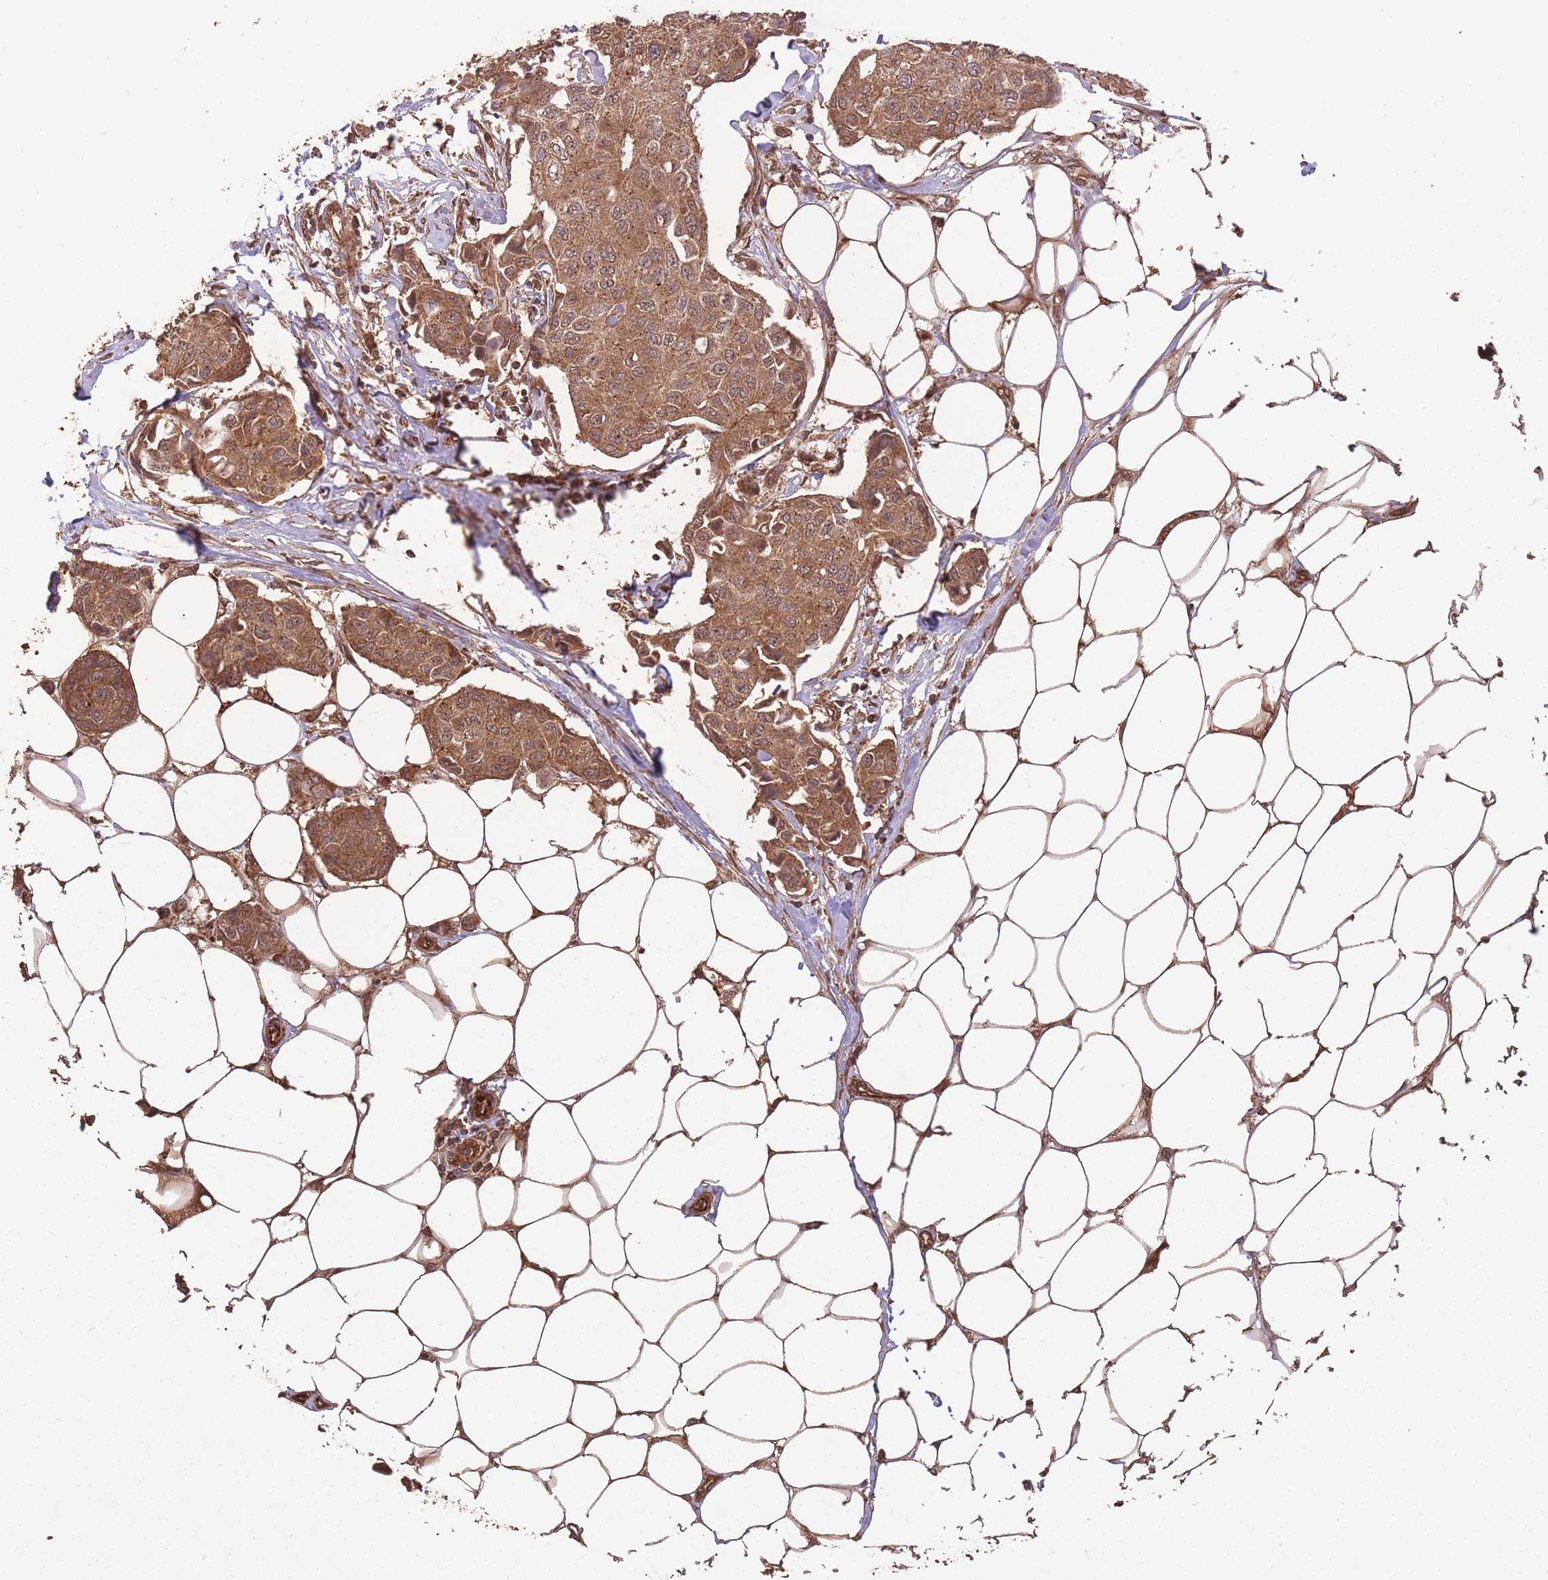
{"staining": {"intensity": "strong", "quantity": ">75%", "location": "cytoplasmic/membranous,nuclear"}, "tissue": "breast cancer", "cell_type": "Tumor cells", "image_type": "cancer", "snomed": [{"axis": "morphology", "description": "Duct carcinoma"}, {"axis": "topography", "description": "Breast"}, {"axis": "topography", "description": "Lymph node"}], "caption": "Immunohistochemical staining of breast cancer (intraductal carcinoma) demonstrates high levels of strong cytoplasmic/membranous and nuclear protein positivity in about >75% of tumor cells.", "gene": "ERBB3", "patient": {"sex": "female", "age": 80}}